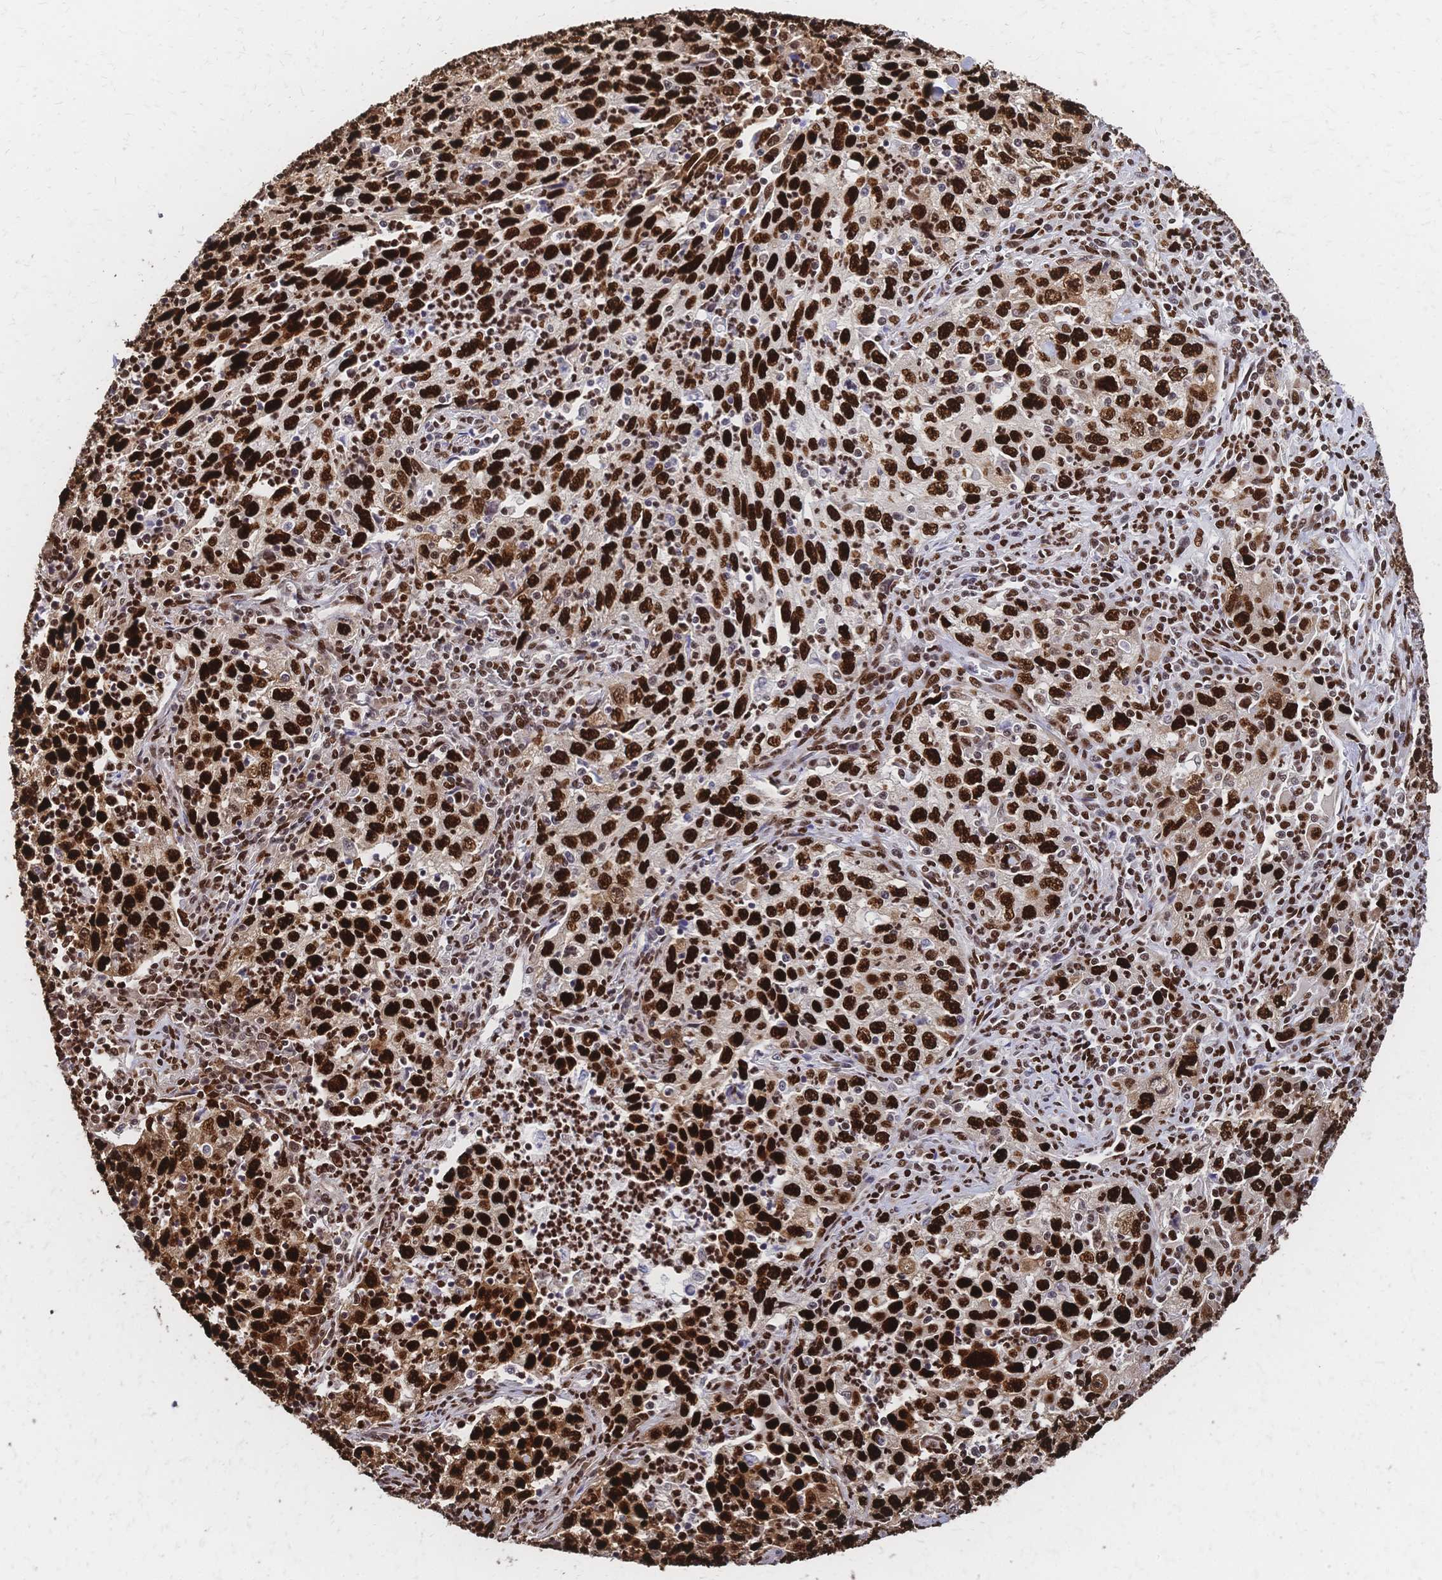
{"staining": {"intensity": "strong", "quantity": ">75%", "location": "nuclear"}, "tissue": "lung cancer", "cell_type": "Tumor cells", "image_type": "cancer", "snomed": [{"axis": "morphology", "description": "Squamous cell carcinoma, NOS"}, {"axis": "topography", "description": "Lung"}], "caption": "A photomicrograph showing strong nuclear expression in approximately >75% of tumor cells in squamous cell carcinoma (lung), as visualized by brown immunohistochemical staining.", "gene": "HDGF", "patient": {"sex": "male", "age": 71}}